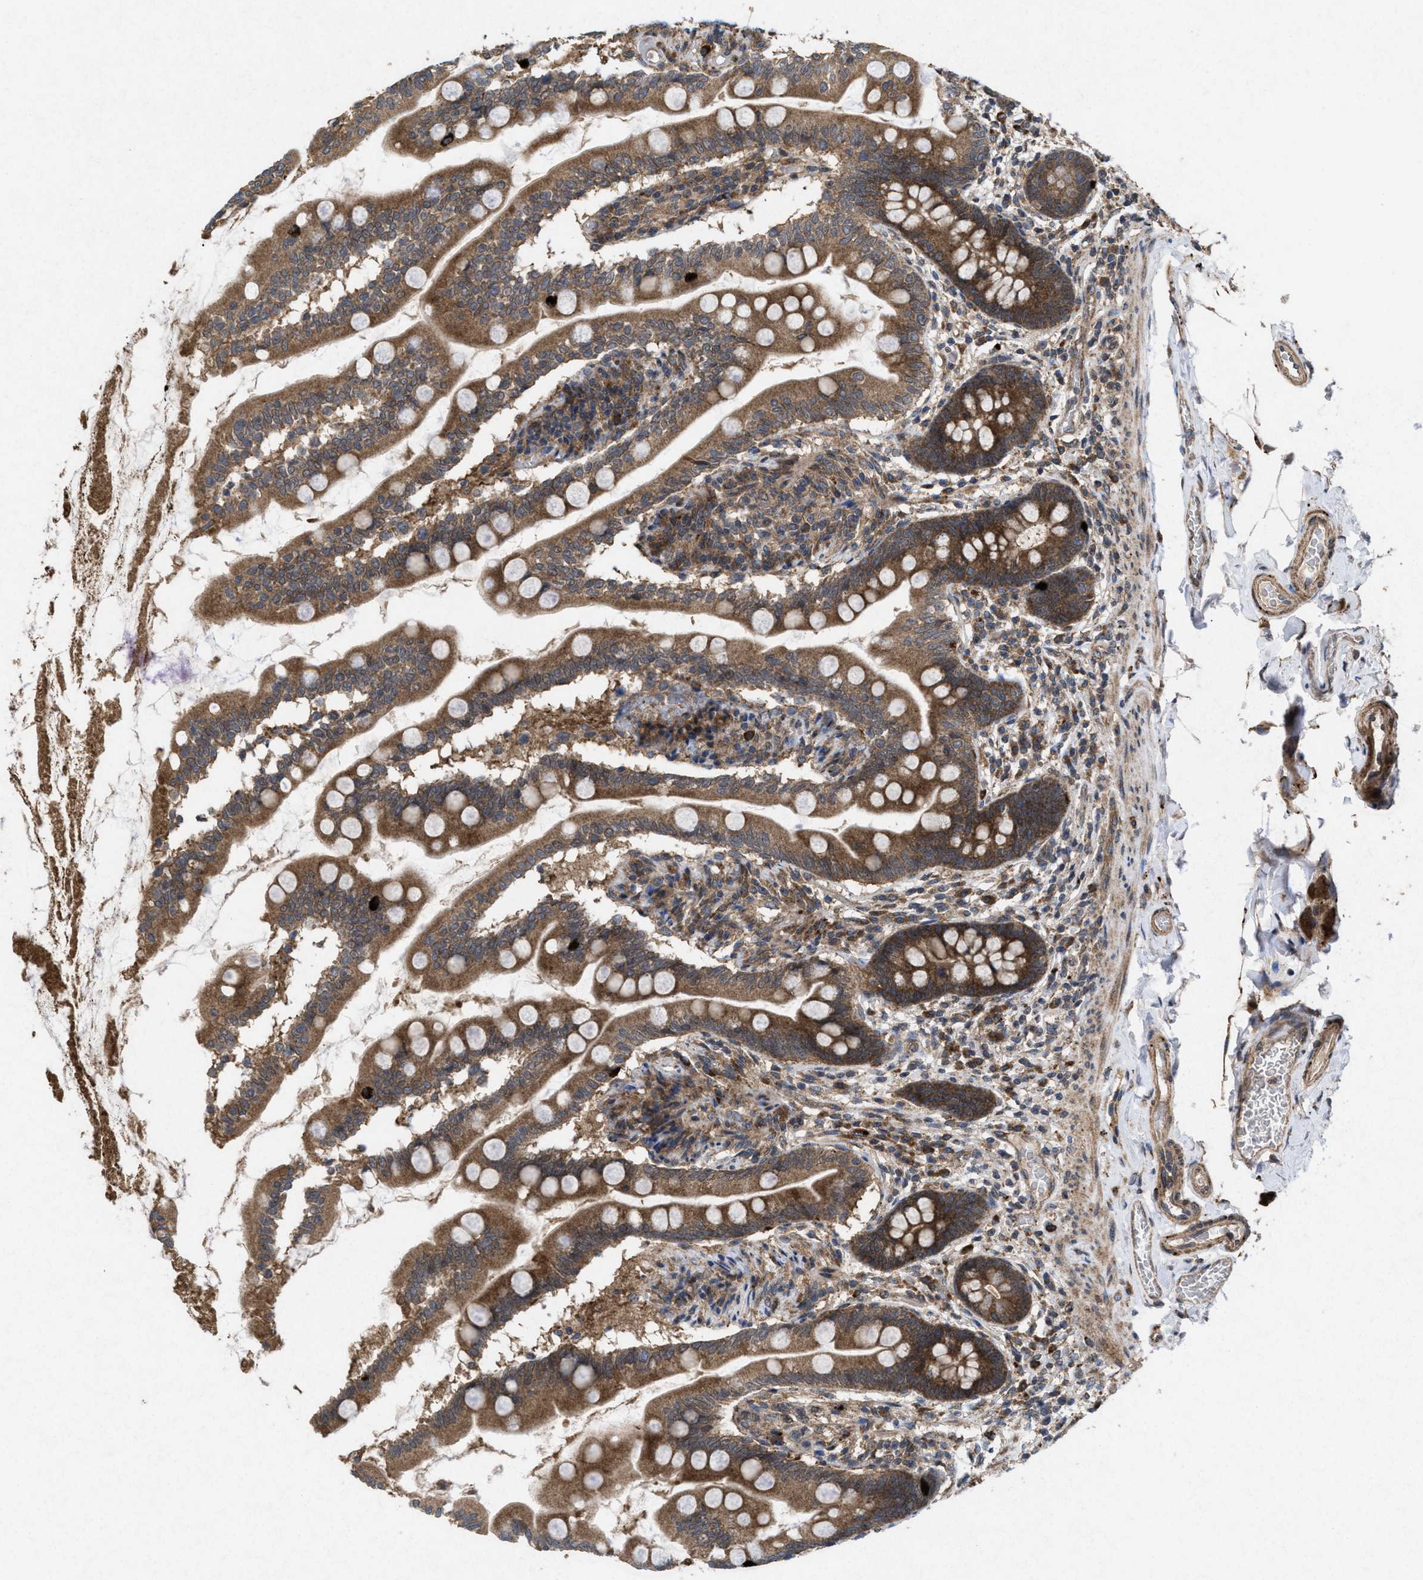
{"staining": {"intensity": "strong", "quantity": ">75%", "location": "cytoplasmic/membranous"}, "tissue": "small intestine", "cell_type": "Glandular cells", "image_type": "normal", "snomed": [{"axis": "morphology", "description": "Normal tissue, NOS"}, {"axis": "topography", "description": "Small intestine"}], "caption": "Strong cytoplasmic/membranous positivity is appreciated in approximately >75% of glandular cells in normal small intestine. The staining is performed using DAB brown chromogen to label protein expression. The nuclei are counter-stained blue using hematoxylin.", "gene": "MSI2", "patient": {"sex": "female", "age": 56}}